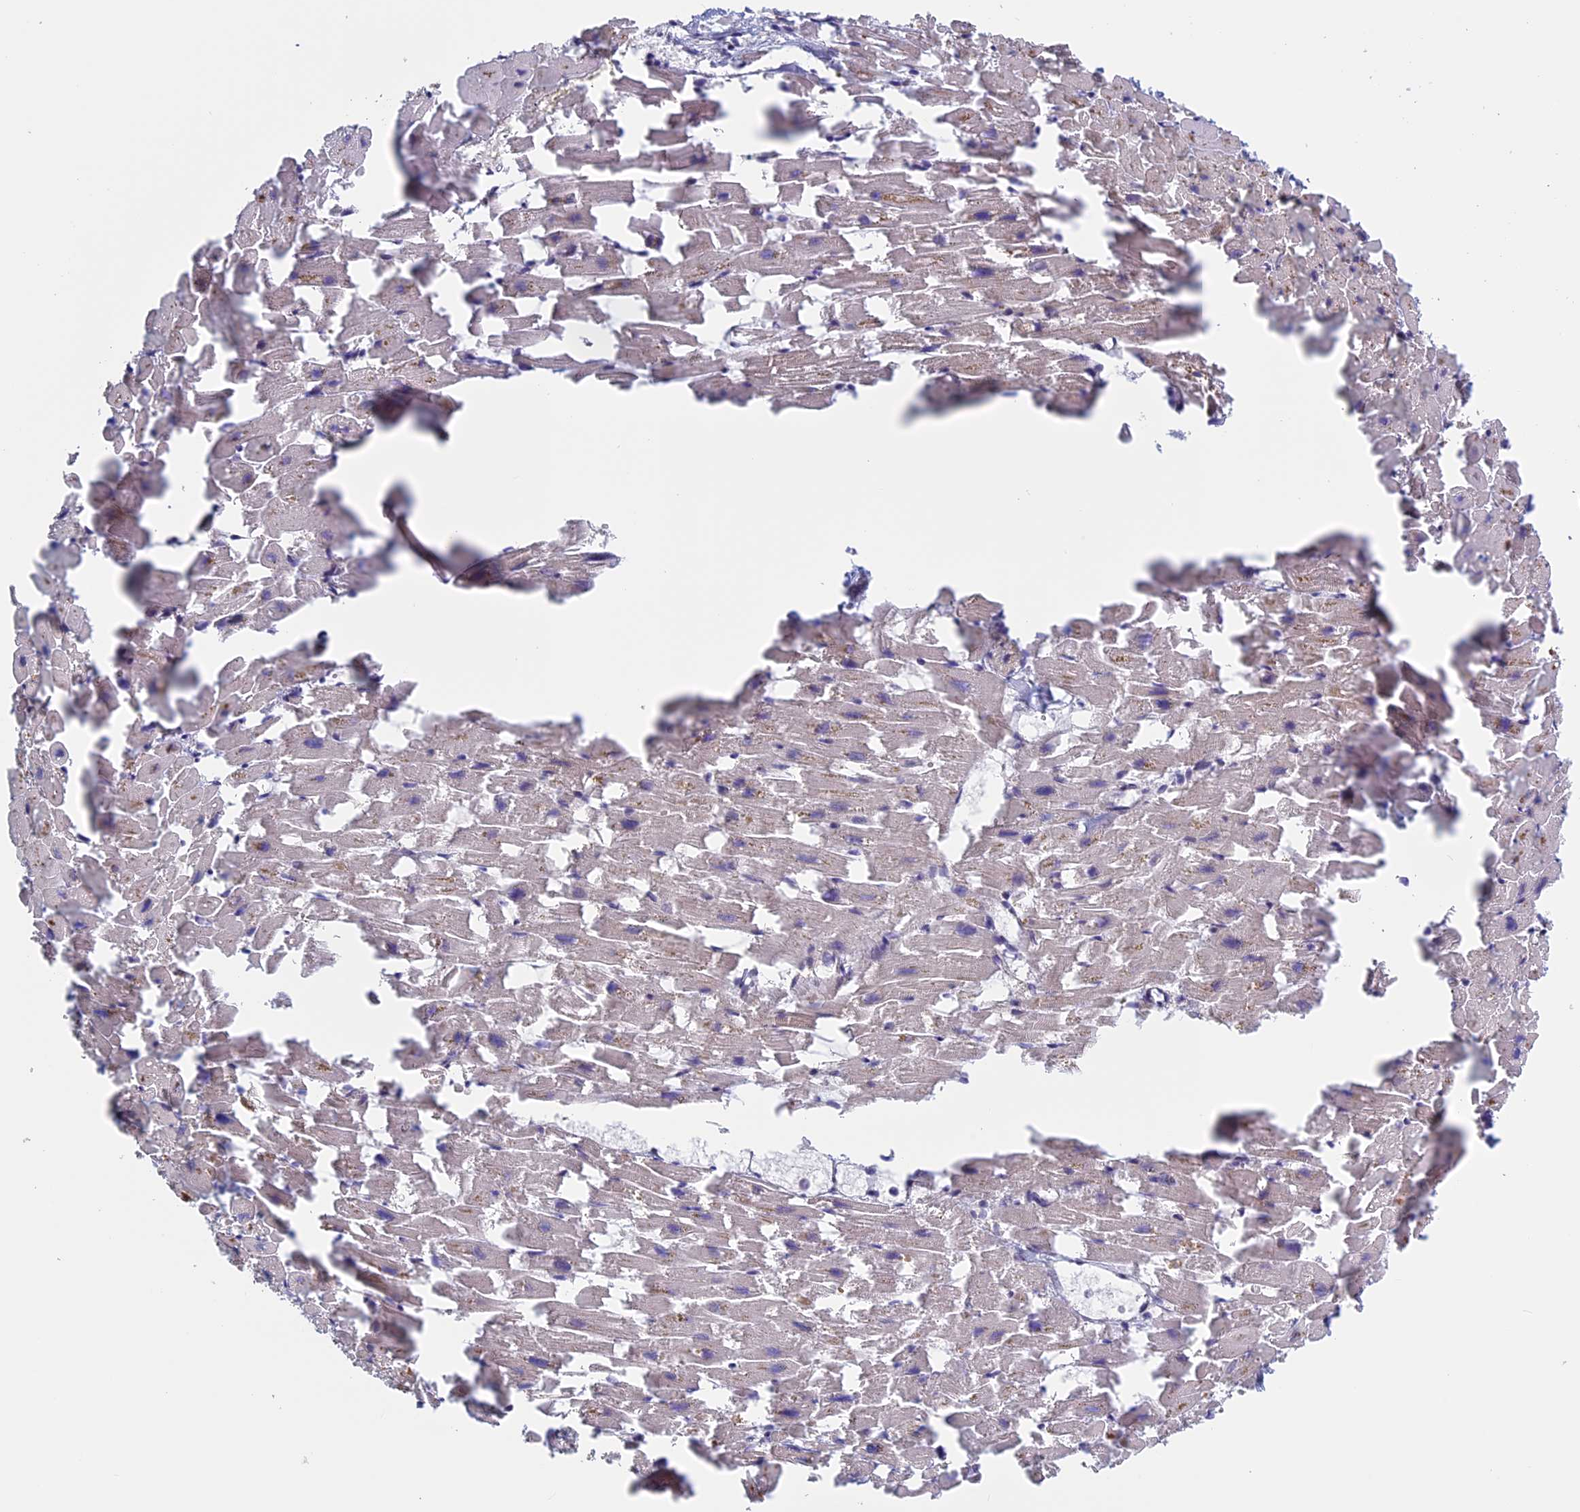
{"staining": {"intensity": "weak", "quantity": "25%-75%", "location": "cytoplasmic/membranous"}, "tissue": "heart muscle", "cell_type": "Cardiomyocytes", "image_type": "normal", "snomed": [{"axis": "morphology", "description": "Normal tissue, NOS"}, {"axis": "topography", "description": "Heart"}], "caption": "This image shows normal heart muscle stained with IHC to label a protein in brown. The cytoplasmic/membranous of cardiomyocytes show weak positivity for the protein. Nuclei are counter-stained blue.", "gene": "BCL2L10", "patient": {"sex": "female", "age": 64}}